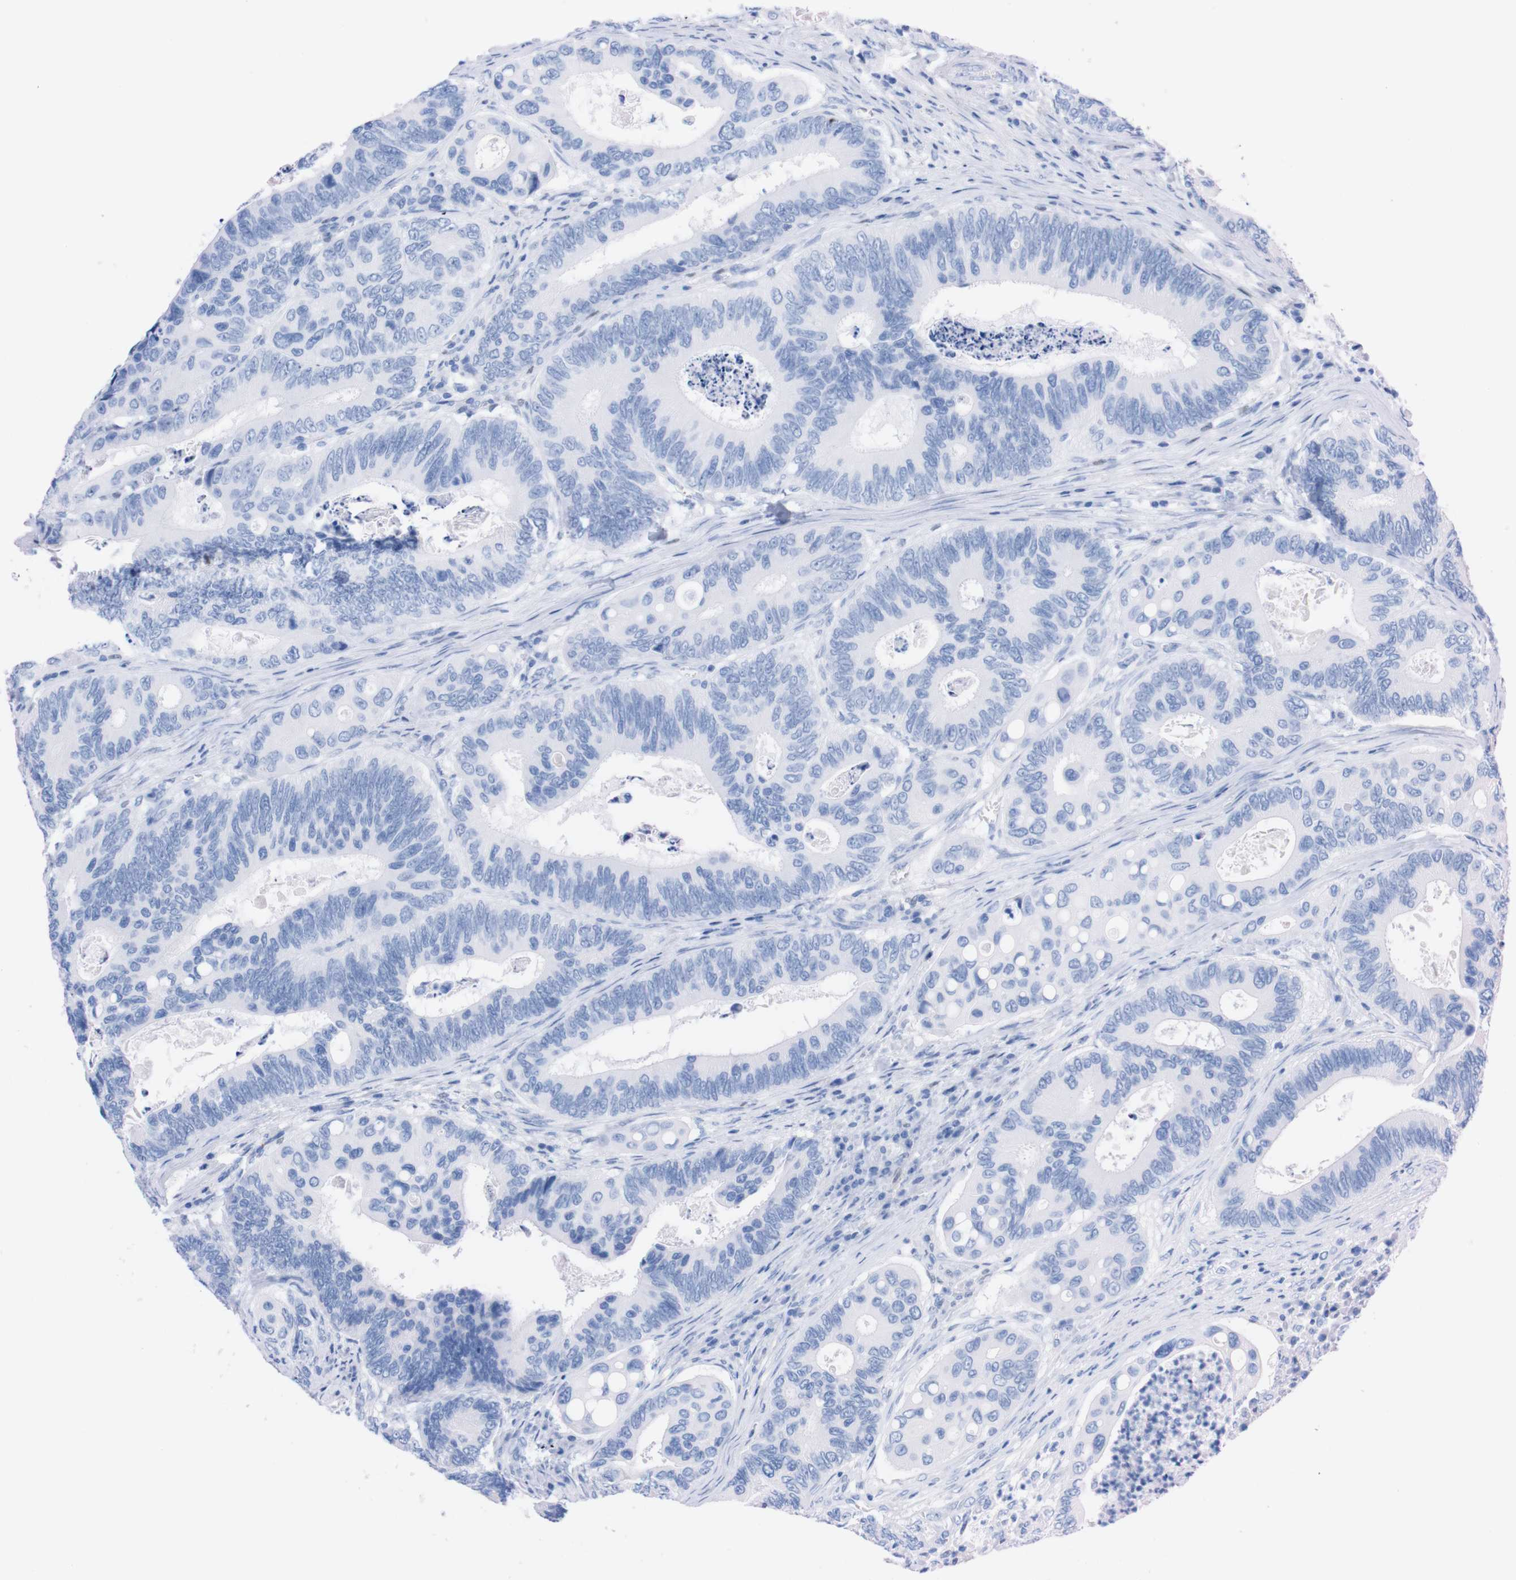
{"staining": {"intensity": "negative", "quantity": "none", "location": "none"}, "tissue": "colorectal cancer", "cell_type": "Tumor cells", "image_type": "cancer", "snomed": [{"axis": "morphology", "description": "Inflammation, NOS"}, {"axis": "morphology", "description": "Adenocarcinoma, NOS"}, {"axis": "topography", "description": "Colon"}], "caption": "Protein analysis of adenocarcinoma (colorectal) demonstrates no significant staining in tumor cells. The staining was performed using DAB to visualize the protein expression in brown, while the nuclei were stained in blue with hematoxylin (Magnification: 20x).", "gene": "P2RY12", "patient": {"sex": "male", "age": 72}}